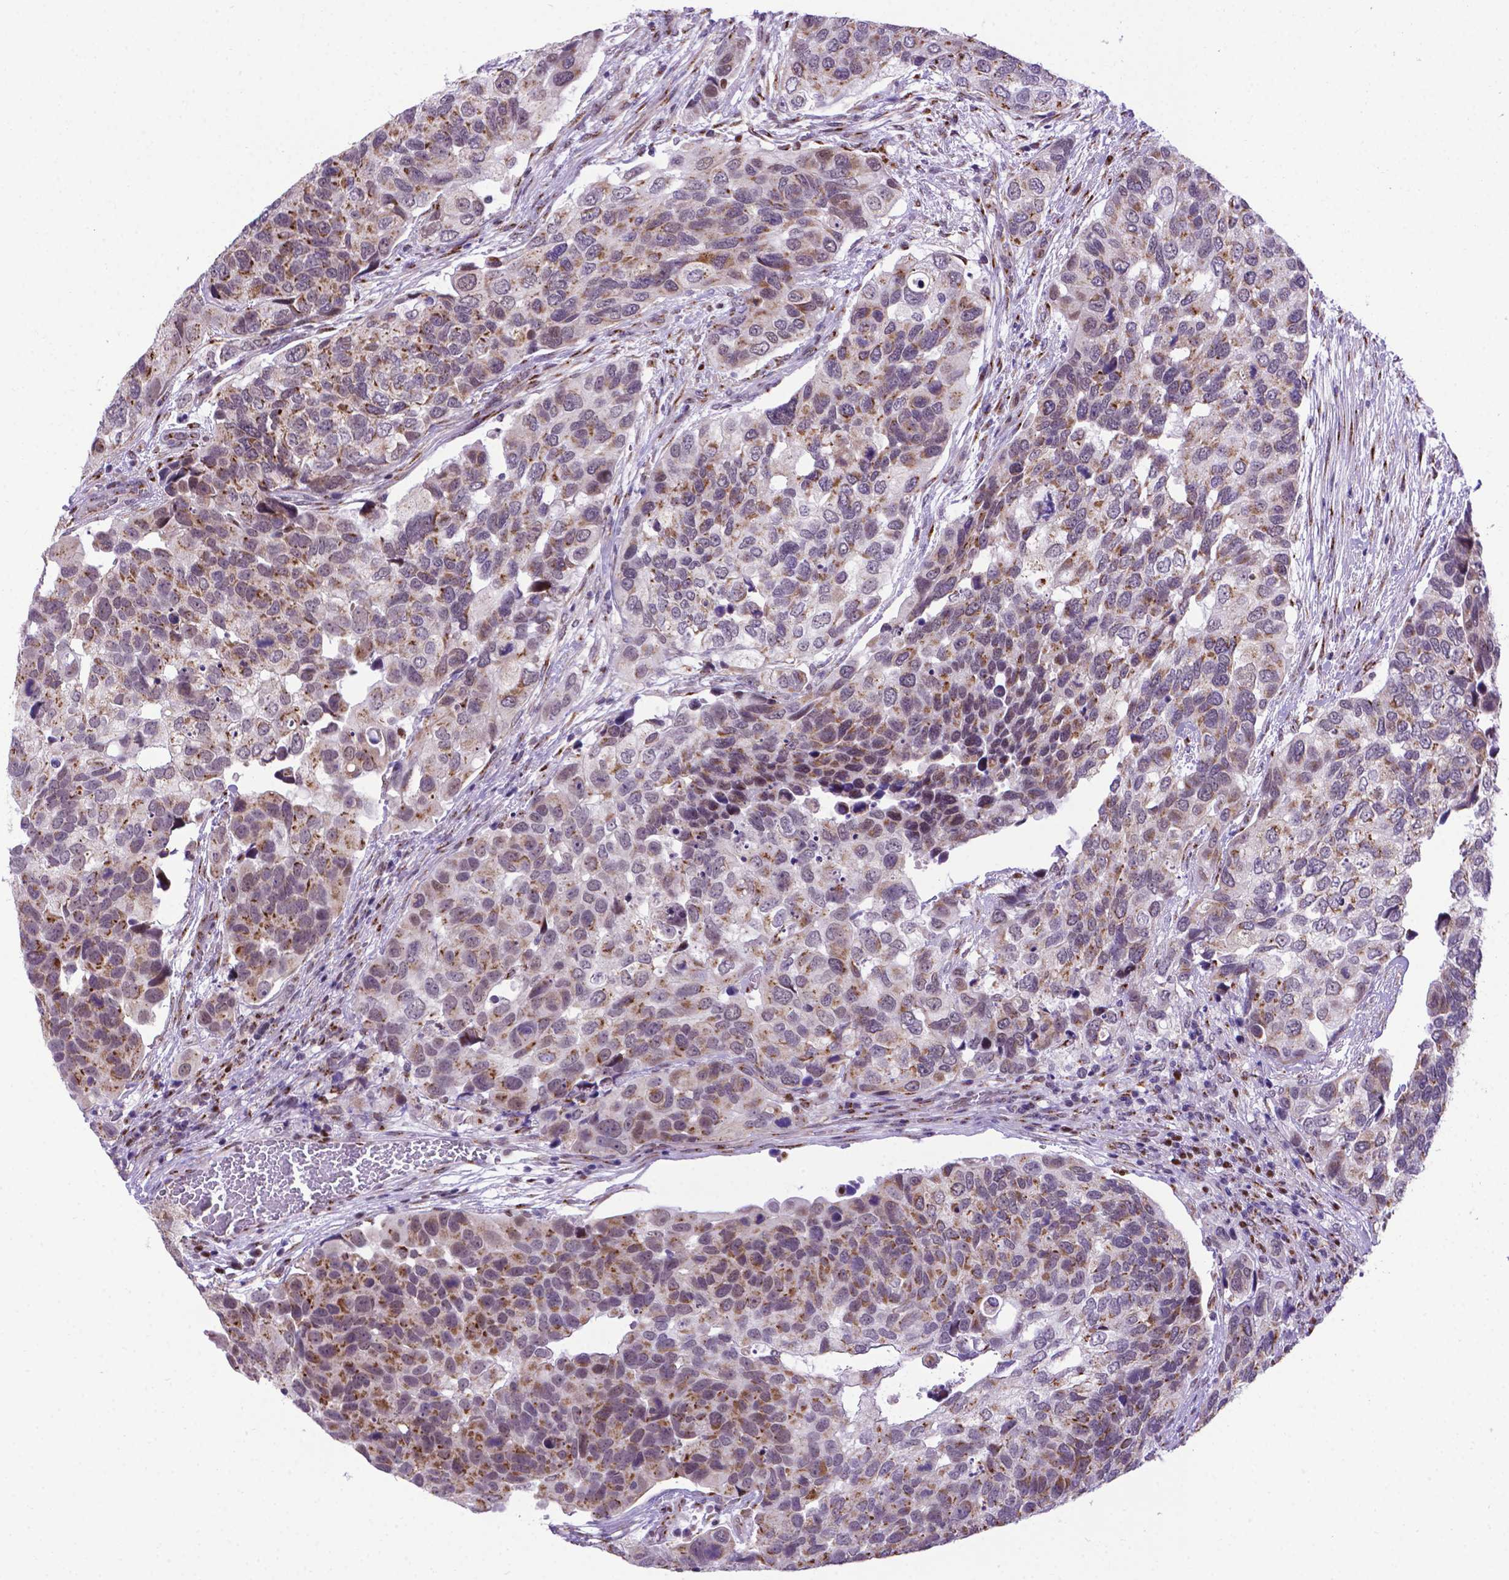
{"staining": {"intensity": "moderate", "quantity": "25%-75%", "location": "cytoplasmic/membranous"}, "tissue": "urothelial cancer", "cell_type": "Tumor cells", "image_type": "cancer", "snomed": [{"axis": "morphology", "description": "Urothelial carcinoma, High grade"}, {"axis": "topography", "description": "Urinary bladder"}], "caption": "Immunohistochemistry (IHC) (DAB) staining of human high-grade urothelial carcinoma exhibits moderate cytoplasmic/membranous protein expression in about 25%-75% of tumor cells.", "gene": "MRPL10", "patient": {"sex": "male", "age": 60}}